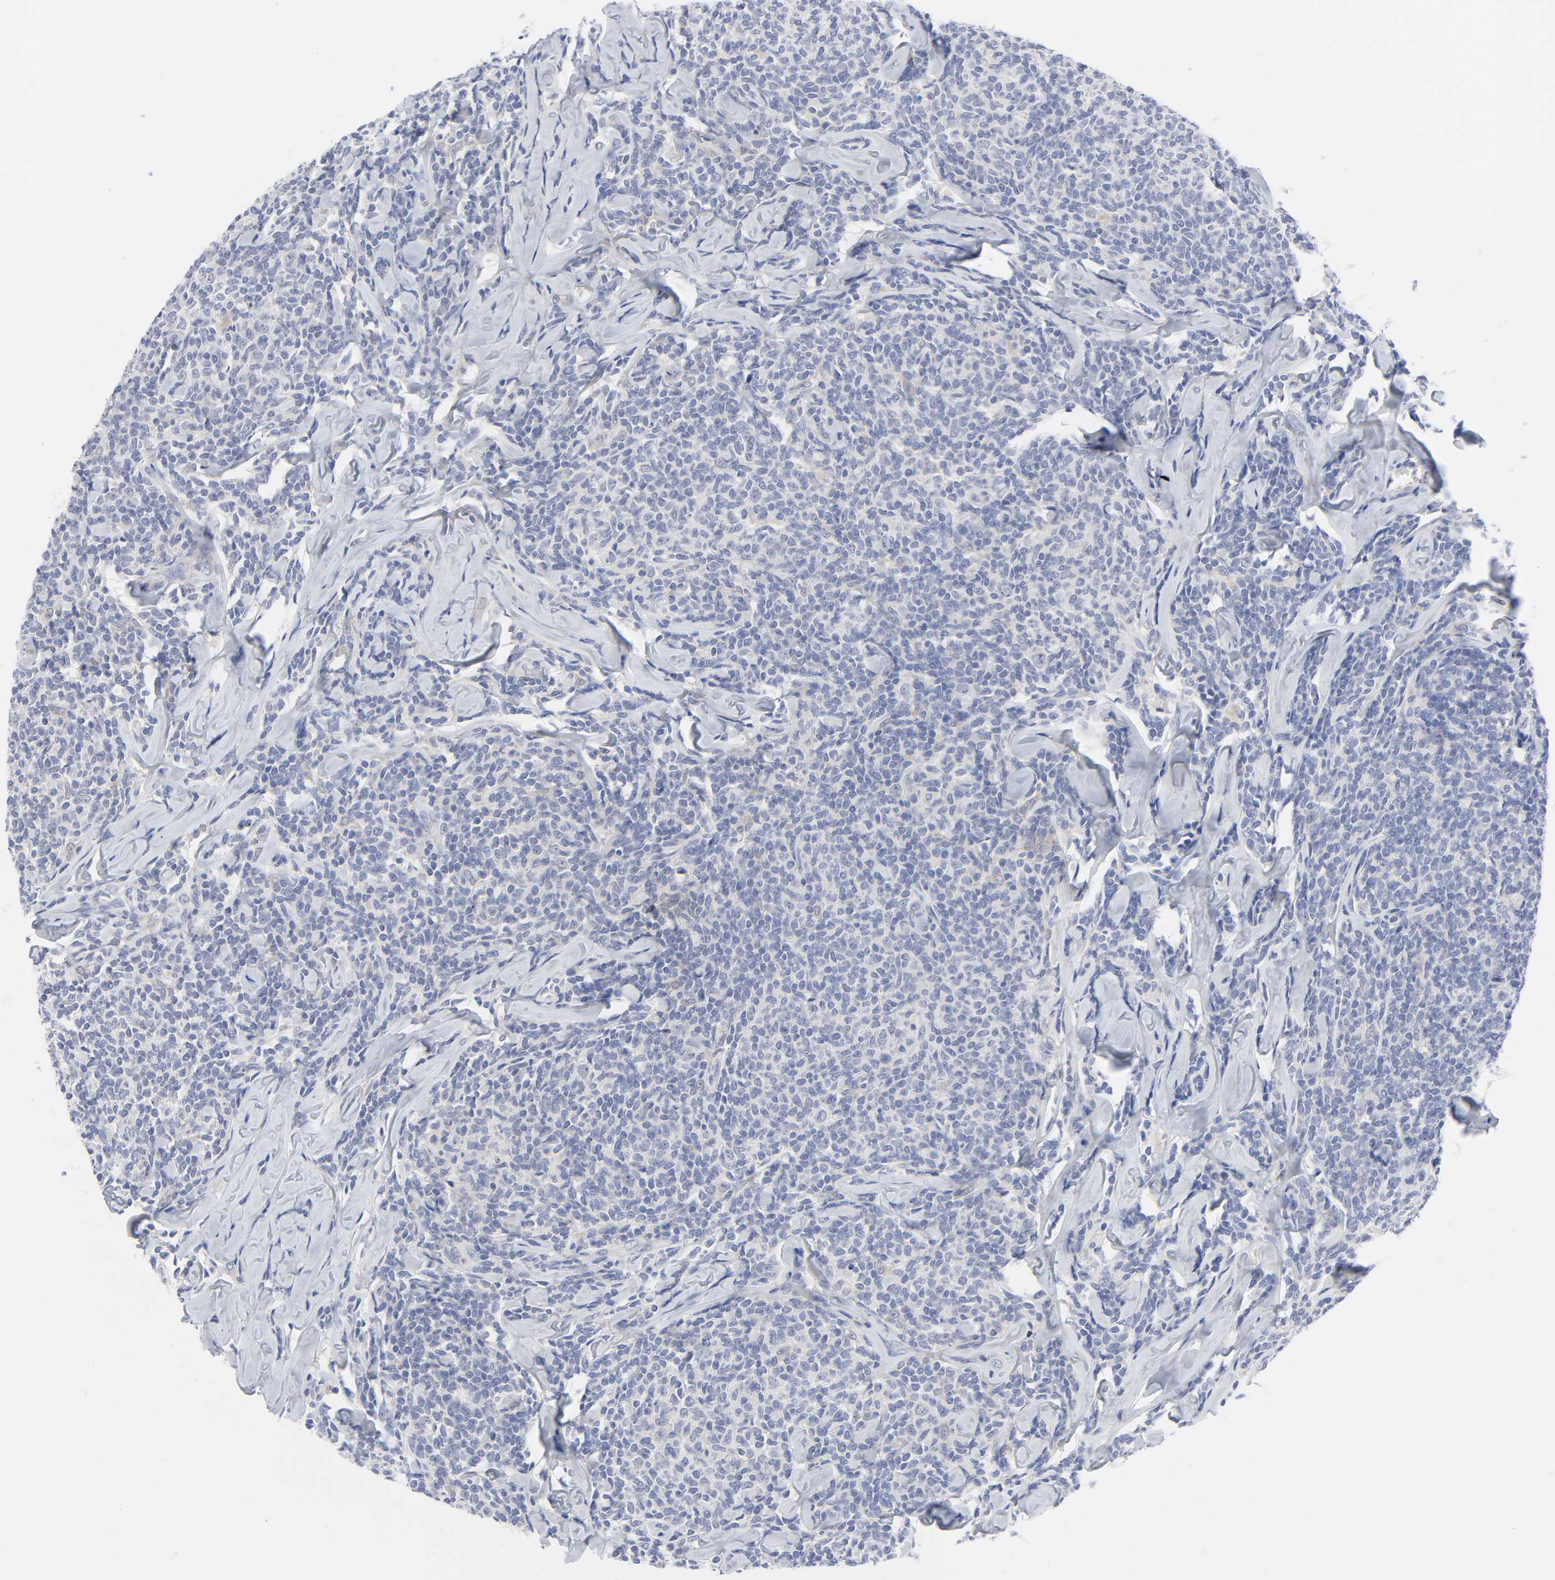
{"staining": {"intensity": "negative", "quantity": "none", "location": "none"}, "tissue": "lymphoma", "cell_type": "Tumor cells", "image_type": "cancer", "snomed": [{"axis": "morphology", "description": "Malignant lymphoma, non-Hodgkin's type, Low grade"}, {"axis": "topography", "description": "Lymph node"}], "caption": "Protein analysis of low-grade malignant lymphoma, non-Hodgkin's type shows no significant staining in tumor cells.", "gene": "CLEC4G", "patient": {"sex": "female", "age": 56}}